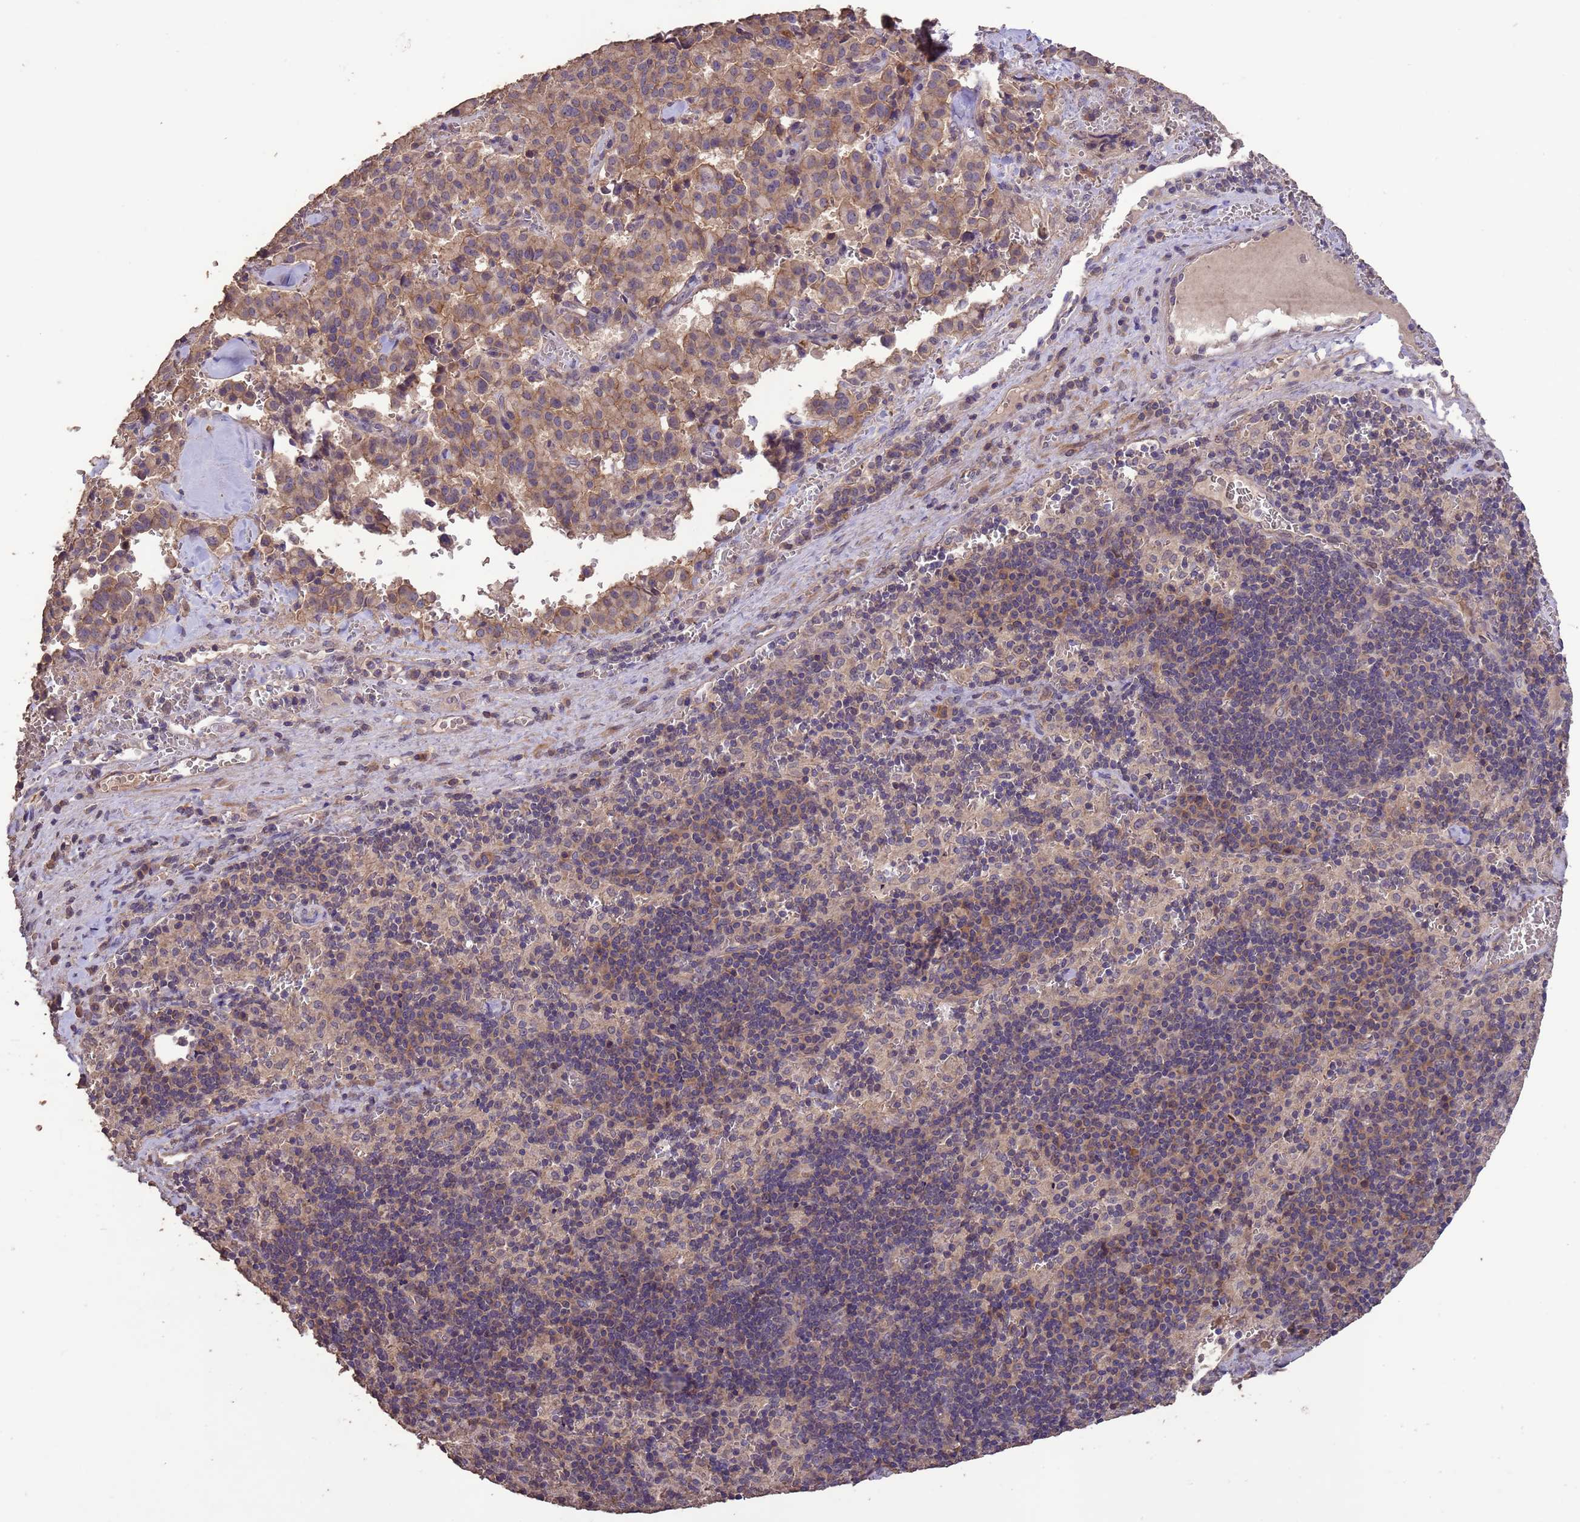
{"staining": {"intensity": "moderate", "quantity": ">75%", "location": "cytoplasmic/membranous"}, "tissue": "pancreatic cancer", "cell_type": "Tumor cells", "image_type": "cancer", "snomed": [{"axis": "morphology", "description": "Adenocarcinoma, NOS"}, {"axis": "topography", "description": "Pancreas"}], "caption": "Pancreatic adenocarcinoma tissue demonstrates moderate cytoplasmic/membranous expression in about >75% of tumor cells (IHC, brightfield microscopy, high magnification).", "gene": "SLC9B2", "patient": {"sex": "male", "age": 65}}